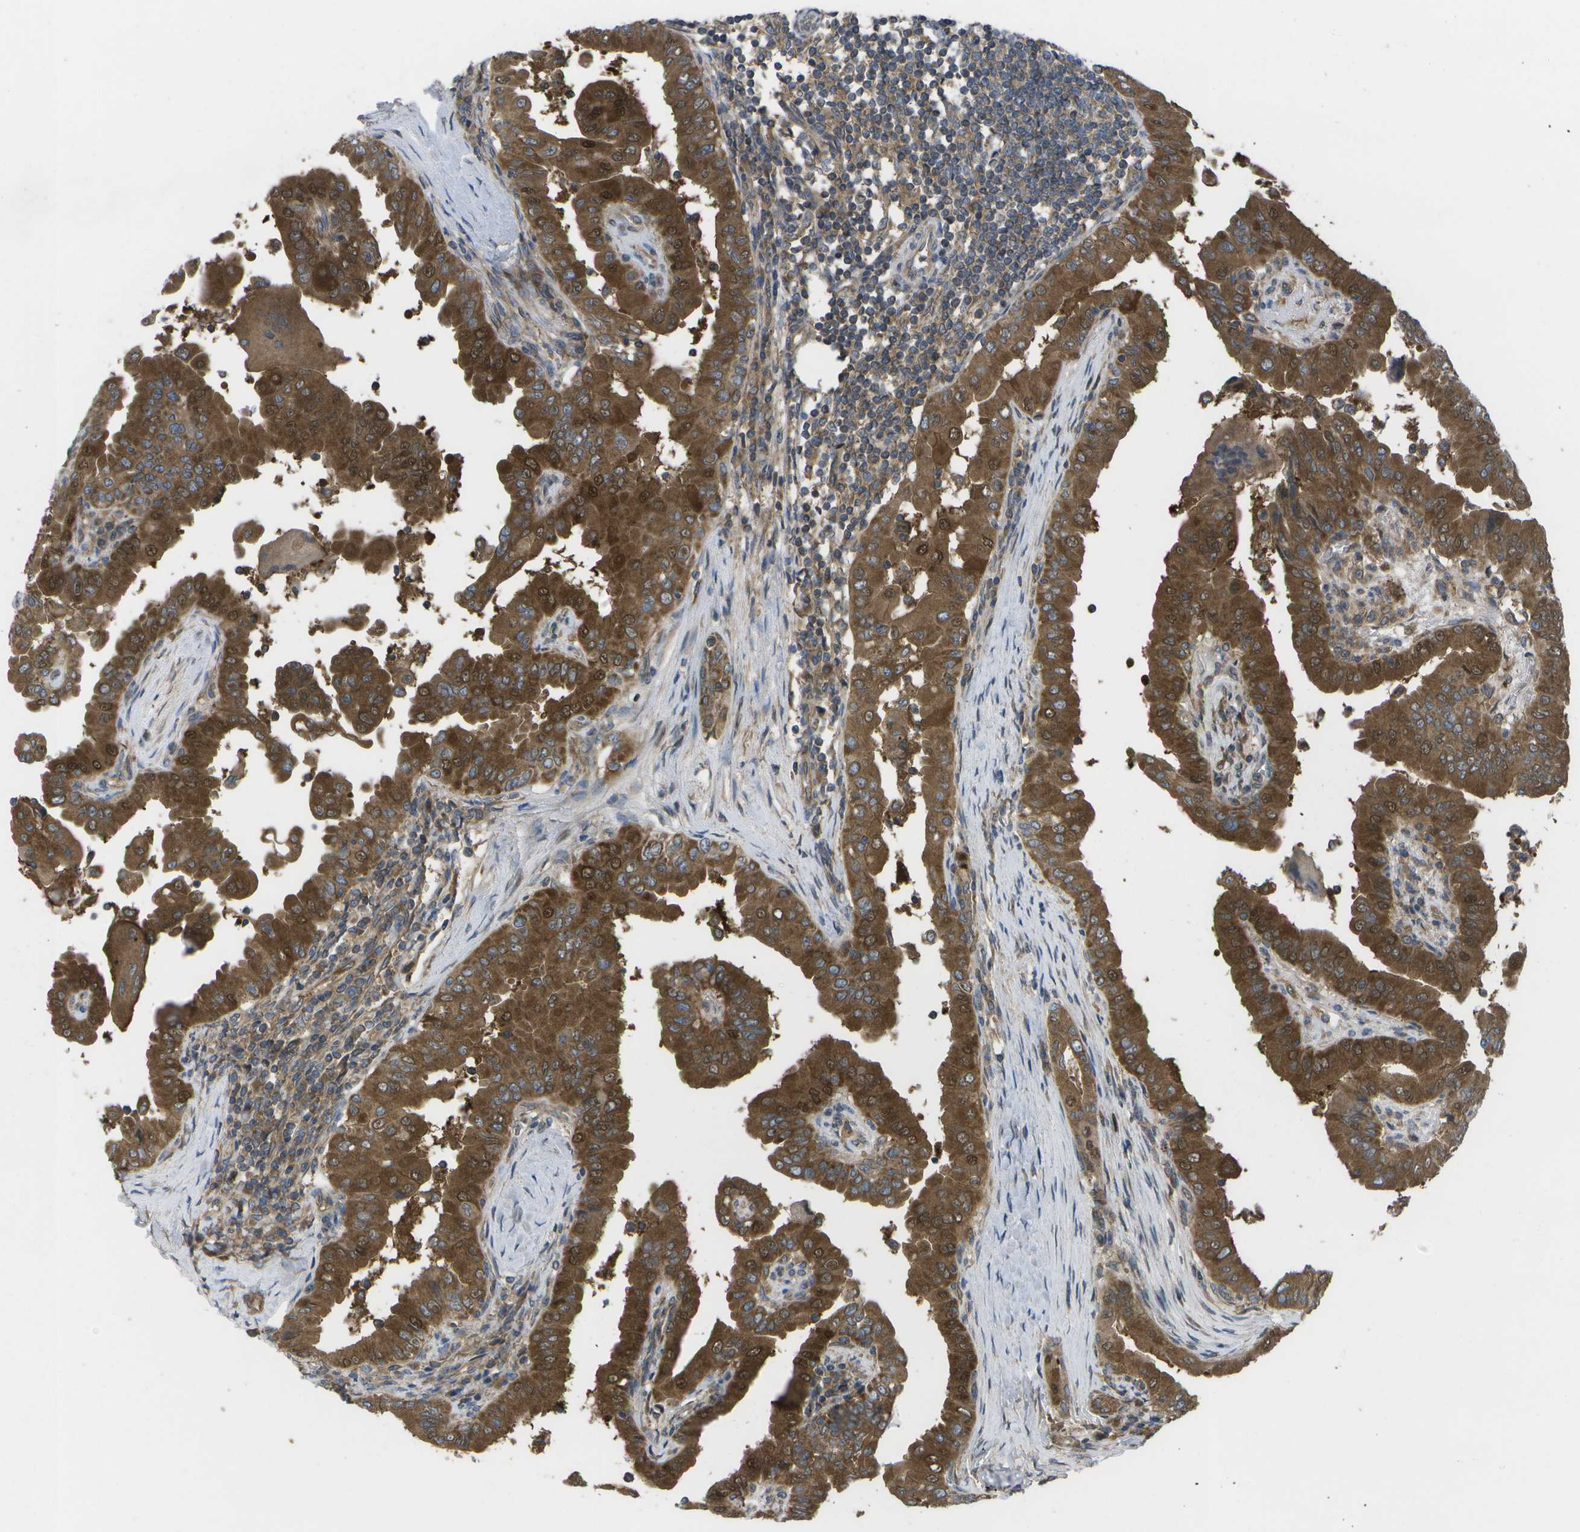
{"staining": {"intensity": "strong", "quantity": ">75%", "location": "cytoplasmic/membranous"}, "tissue": "thyroid cancer", "cell_type": "Tumor cells", "image_type": "cancer", "snomed": [{"axis": "morphology", "description": "Papillary adenocarcinoma, NOS"}, {"axis": "topography", "description": "Thyroid gland"}], "caption": "Tumor cells exhibit high levels of strong cytoplasmic/membranous expression in about >75% of cells in thyroid cancer. (brown staining indicates protein expression, while blue staining denotes nuclei).", "gene": "DPM3", "patient": {"sex": "male", "age": 33}}